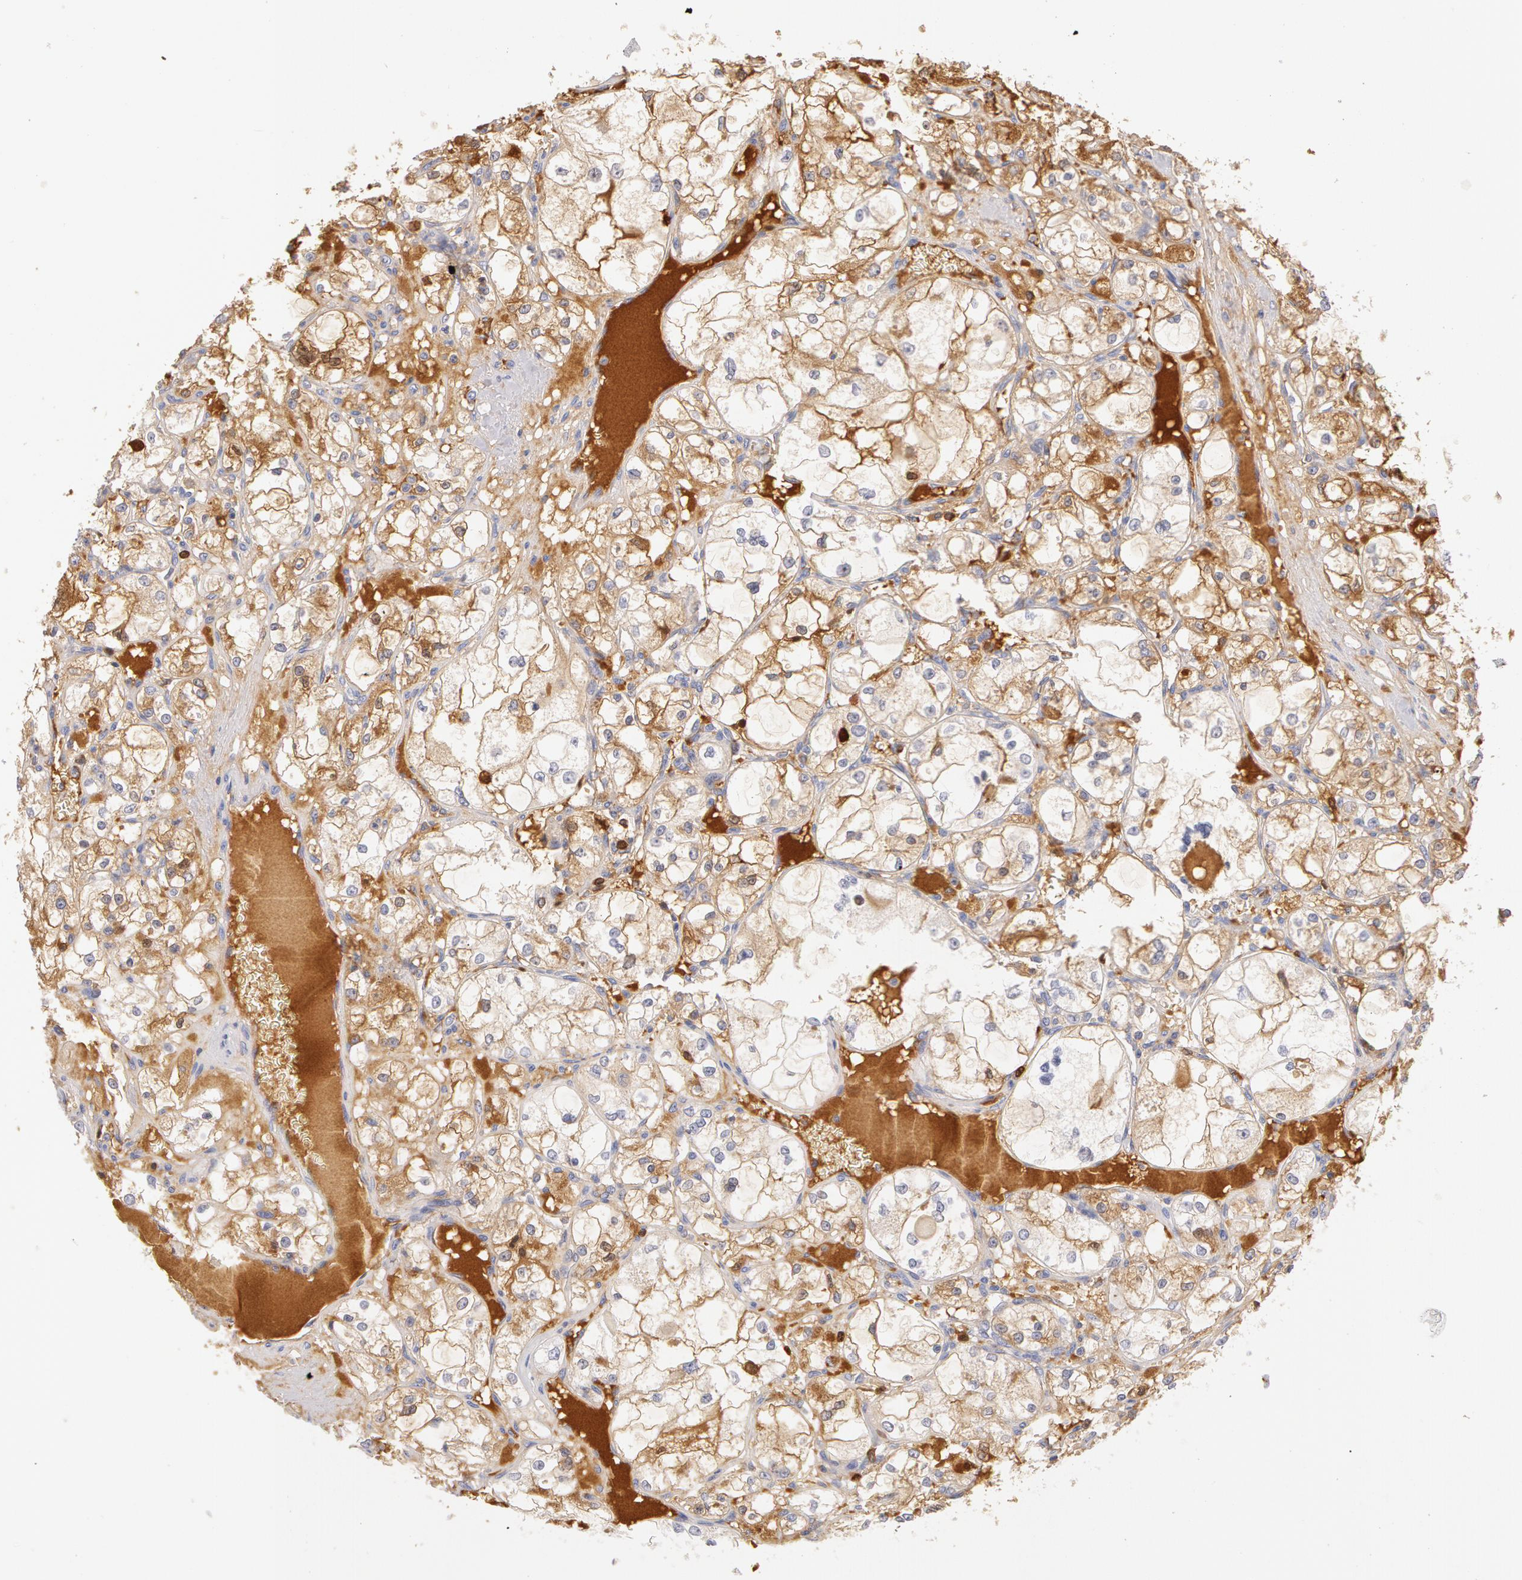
{"staining": {"intensity": "weak", "quantity": "25%-75%", "location": "cytoplasmic/membranous"}, "tissue": "renal cancer", "cell_type": "Tumor cells", "image_type": "cancer", "snomed": [{"axis": "morphology", "description": "Adenocarcinoma, NOS"}, {"axis": "topography", "description": "Kidney"}], "caption": "A brown stain shows weak cytoplasmic/membranous positivity of a protein in renal cancer (adenocarcinoma) tumor cells.", "gene": "GC", "patient": {"sex": "male", "age": 61}}